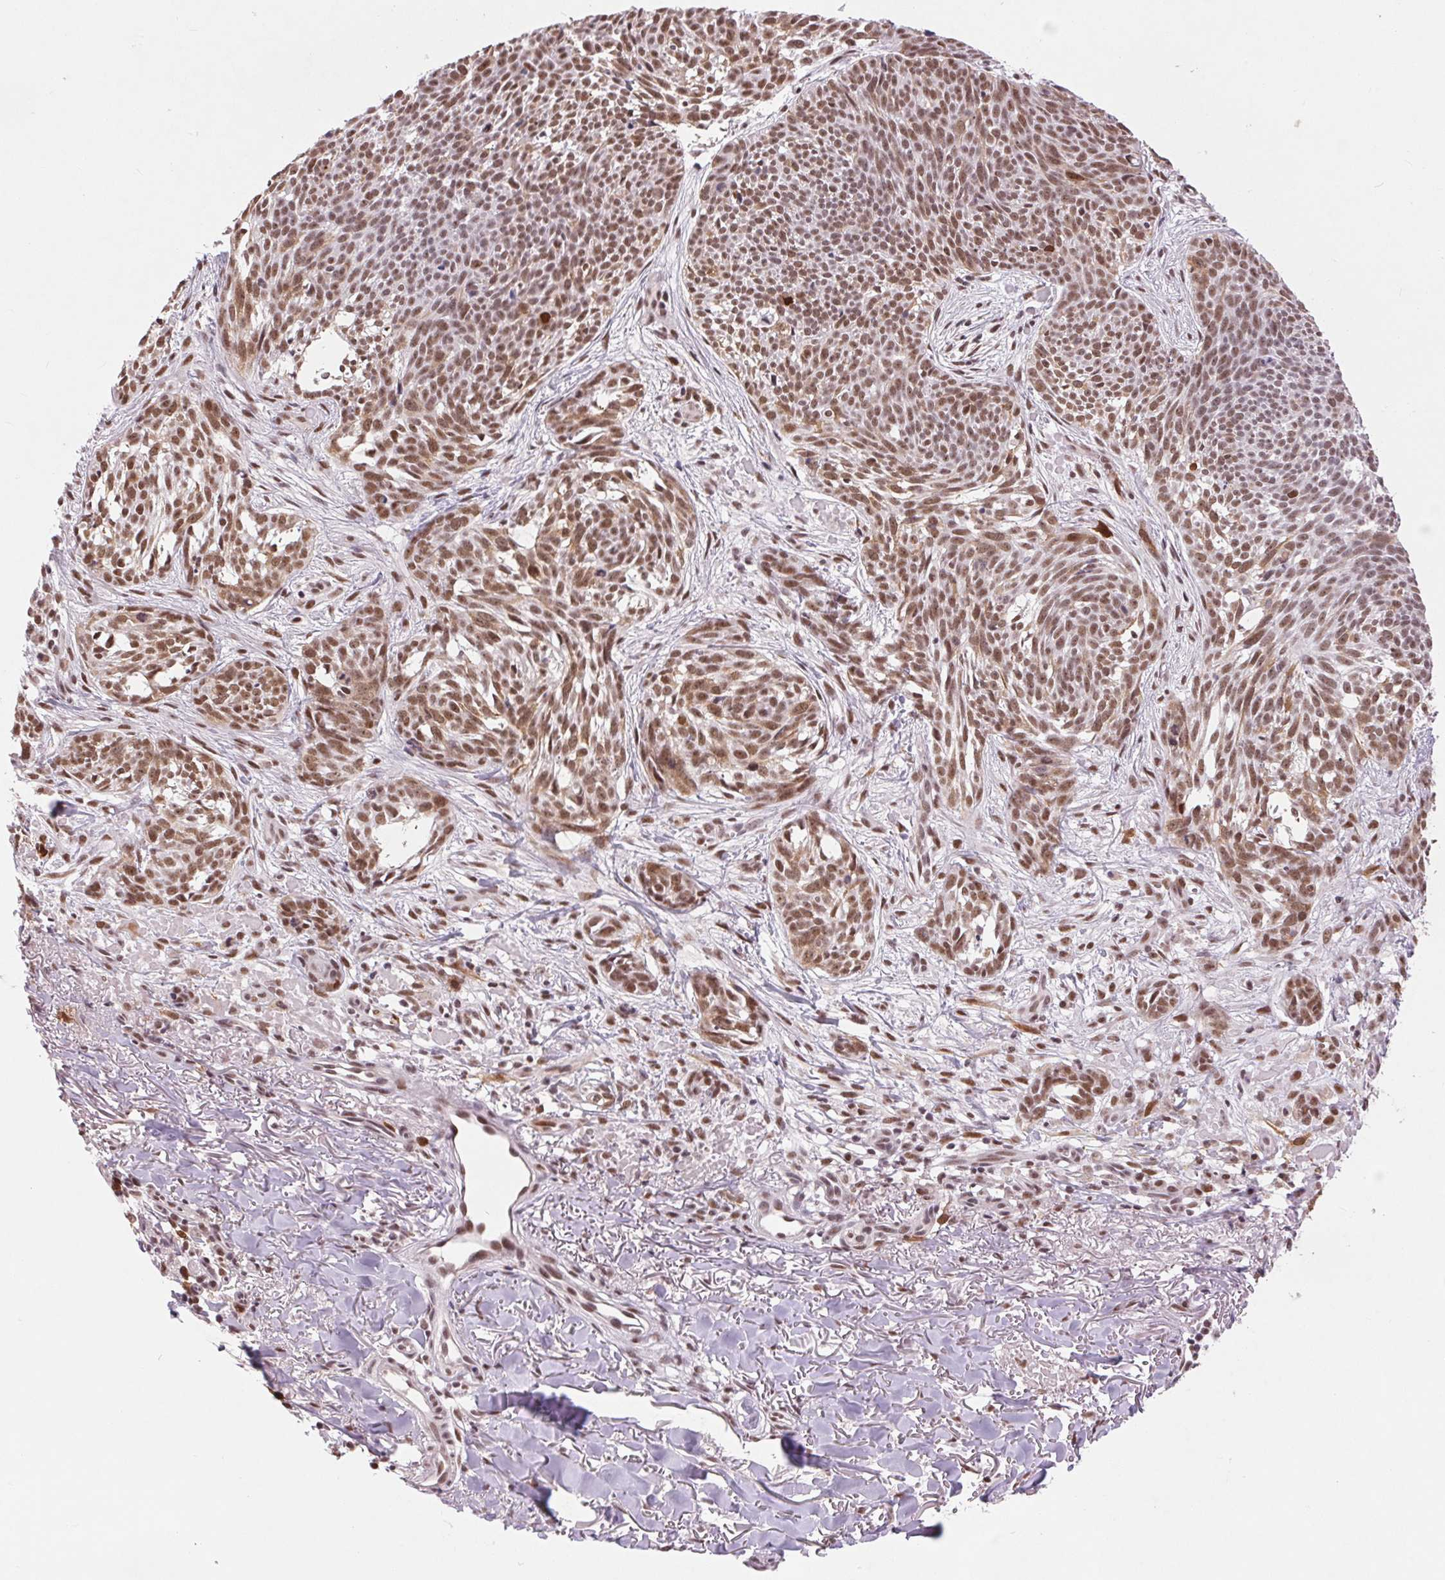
{"staining": {"intensity": "moderate", "quantity": ">75%", "location": "nuclear"}, "tissue": "skin cancer", "cell_type": "Tumor cells", "image_type": "cancer", "snomed": [{"axis": "morphology", "description": "Basal cell carcinoma"}, {"axis": "topography", "description": "Skin"}], "caption": "Skin cancer stained with immunohistochemistry (IHC) displays moderate nuclear positivity in approximately >75% of tumor cells.", "gene": "CD2BP2", "patient": {"sex": "male", "age": 88}}